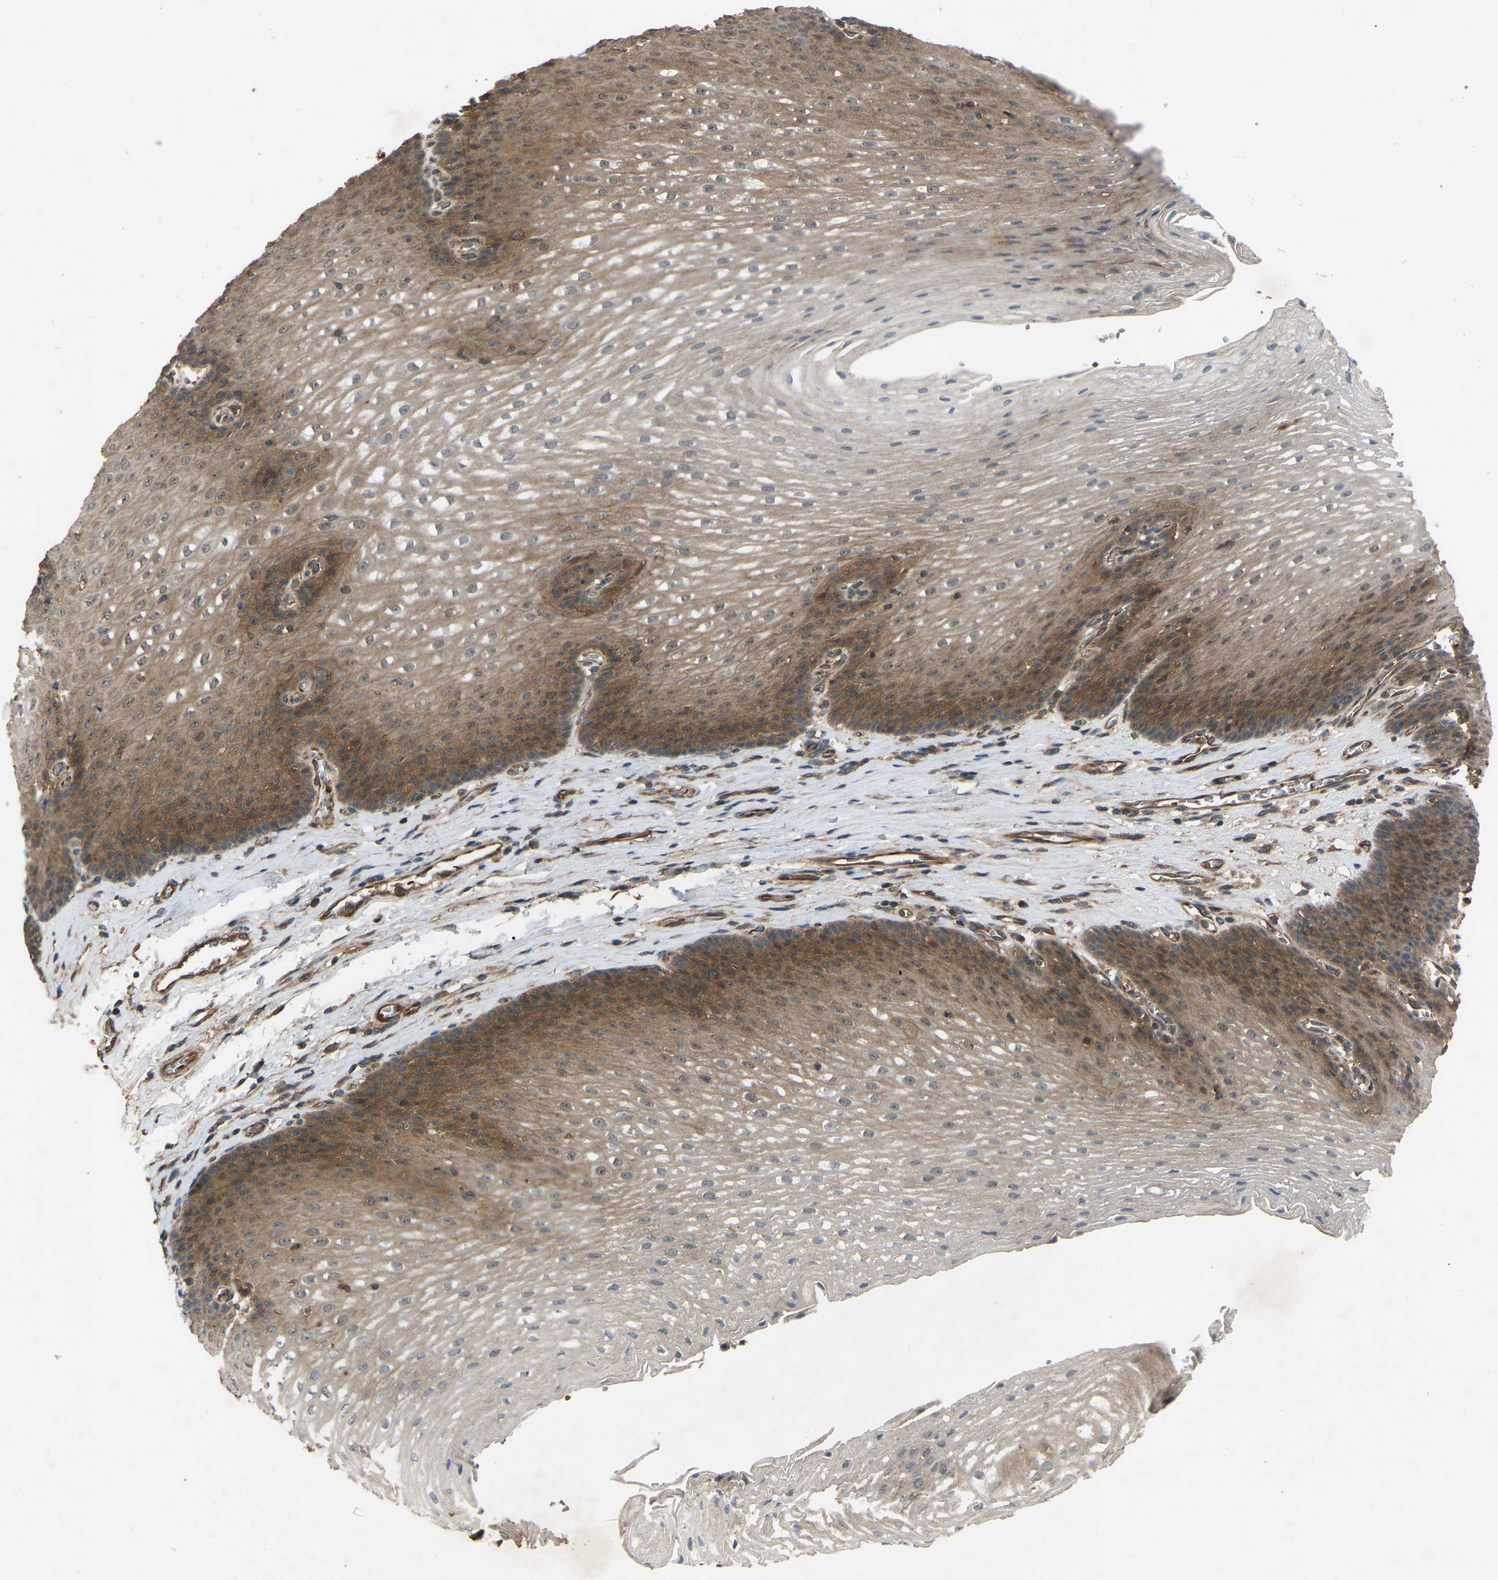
{"staining": {"intensity": "moderate", "quantity": "25%-75%", "location": "cytoplasmic/membranous"}, "tissue": "esophagus", "cell_type": "Squamous epithelial cells", "image_type": "normal", "snomed": [{"axis": "morphology", "description": "Normal tissue, NOS"}, {"axis": "topography", "description": "Esophagus"}], "caption": "Immunohistochemistry (IHC) of normal human esophagus exhibits medium levels of moderate cytoplasmic/membranous staining in approximately 25%-75% of squamous epithelial cells.", "gene": "GAS2L1", "patient": {"sex": "male", "age": 48}}